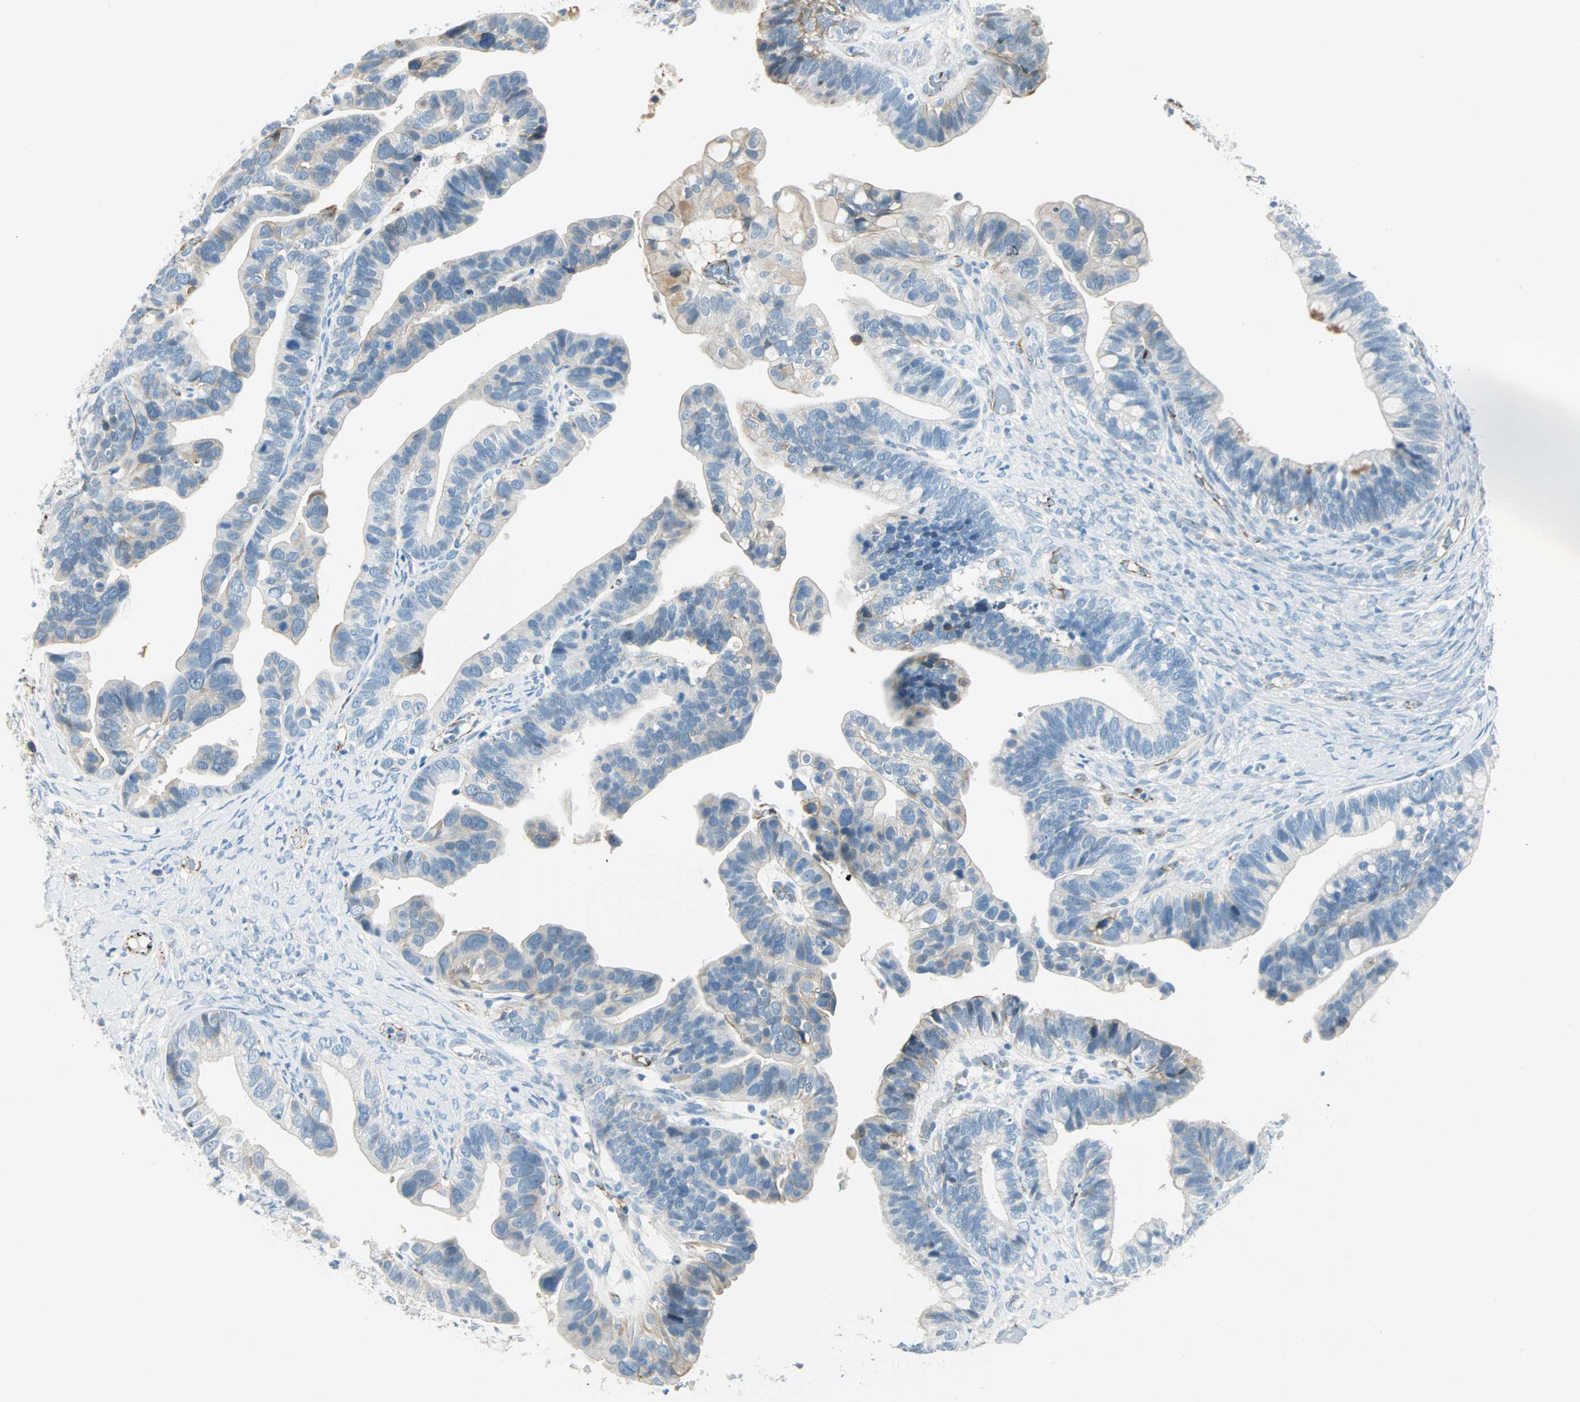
{"staining": {"intensity": "weak", "quantity": "25%-75%", "location": "cytoplasmic/membranous"}, "tissue": "ovarian cancer", "cell_type": "Tumor cells", "image_type": "cancer", "snomed": [{"axis": "morphology", "description": "Cystadenocarcinoma, serous, NOS"}, {"axis": "topography", "description": "Ovary"}], "caption": "Human ovarian serous cystadenocarcinoma stained for a protein (brown) shows weak cytoplasmic/membranous positive expression in approximately 25%-75% of tumor cells.", "gene": "VPS9D1", "patient": {"sex": "female", "age": 56}}